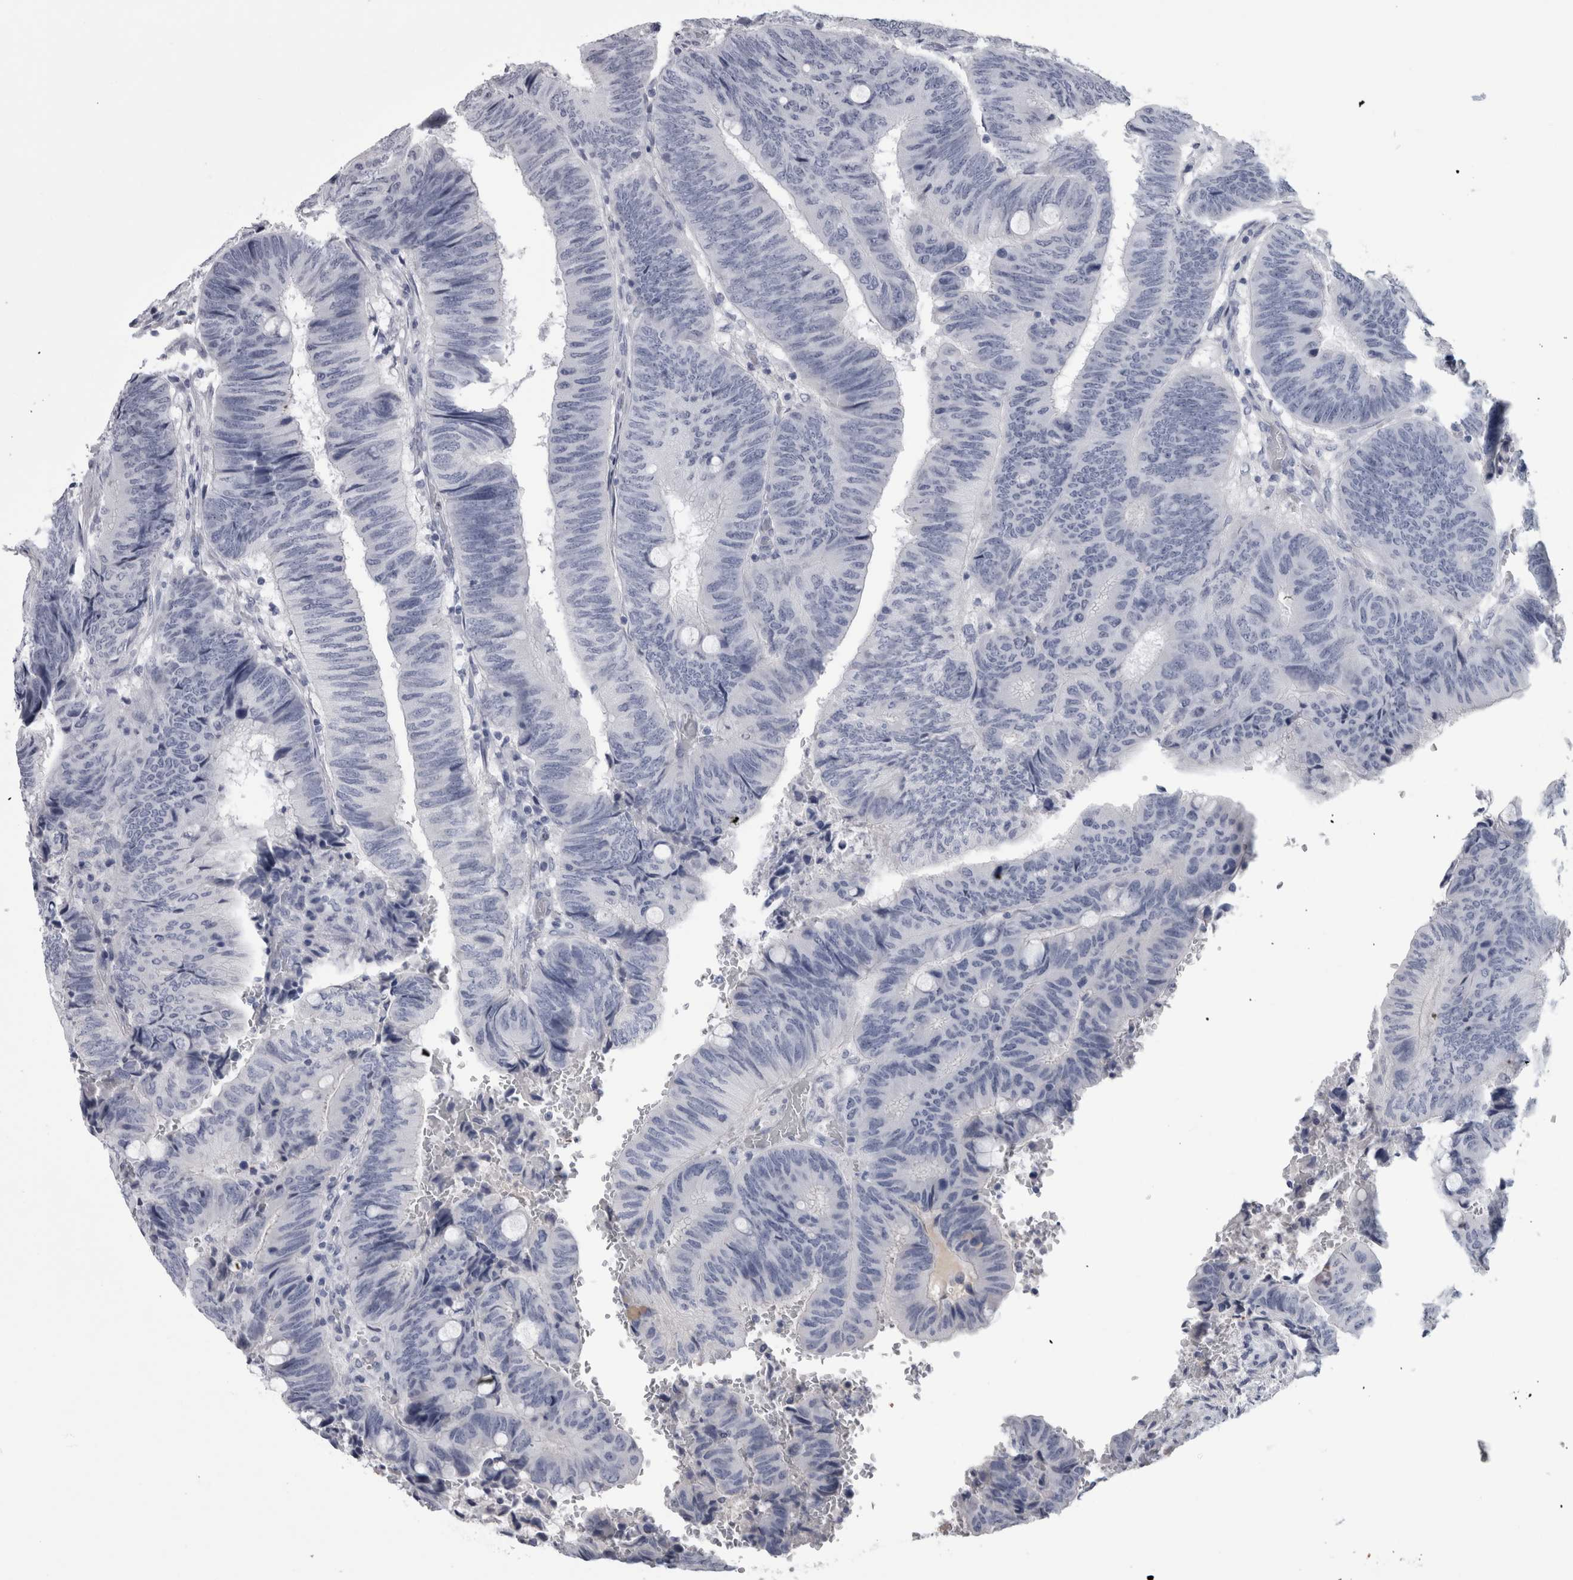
{"staining": {"intensity": "negative", "quantity": "none", "location": "none"}, "tissue": "colorectal cancer", "cell_type": "Tumor cells", "image_type": "cancer", "snomed": [{"axis": "morphology", "description": "Normal tissue, NOS"}, {"axis": "morphology", "description": "Adenocarcinoma, NOS"}, {"axis": "topography", "description": "Rectum"}, {"axis": "topography", "description": "Peripheral nerve tissue"}], "caption": "High magnification brightfield microscopy of colorectal adenocarcinoma stained with DAB (3,3'-diaminobenzidine) (brown) and counterstained with hematoxylin (blue): tumor cells show no significant expression.", "gene": "PAX5", "patient": {"sex": "male", "age": 92}}